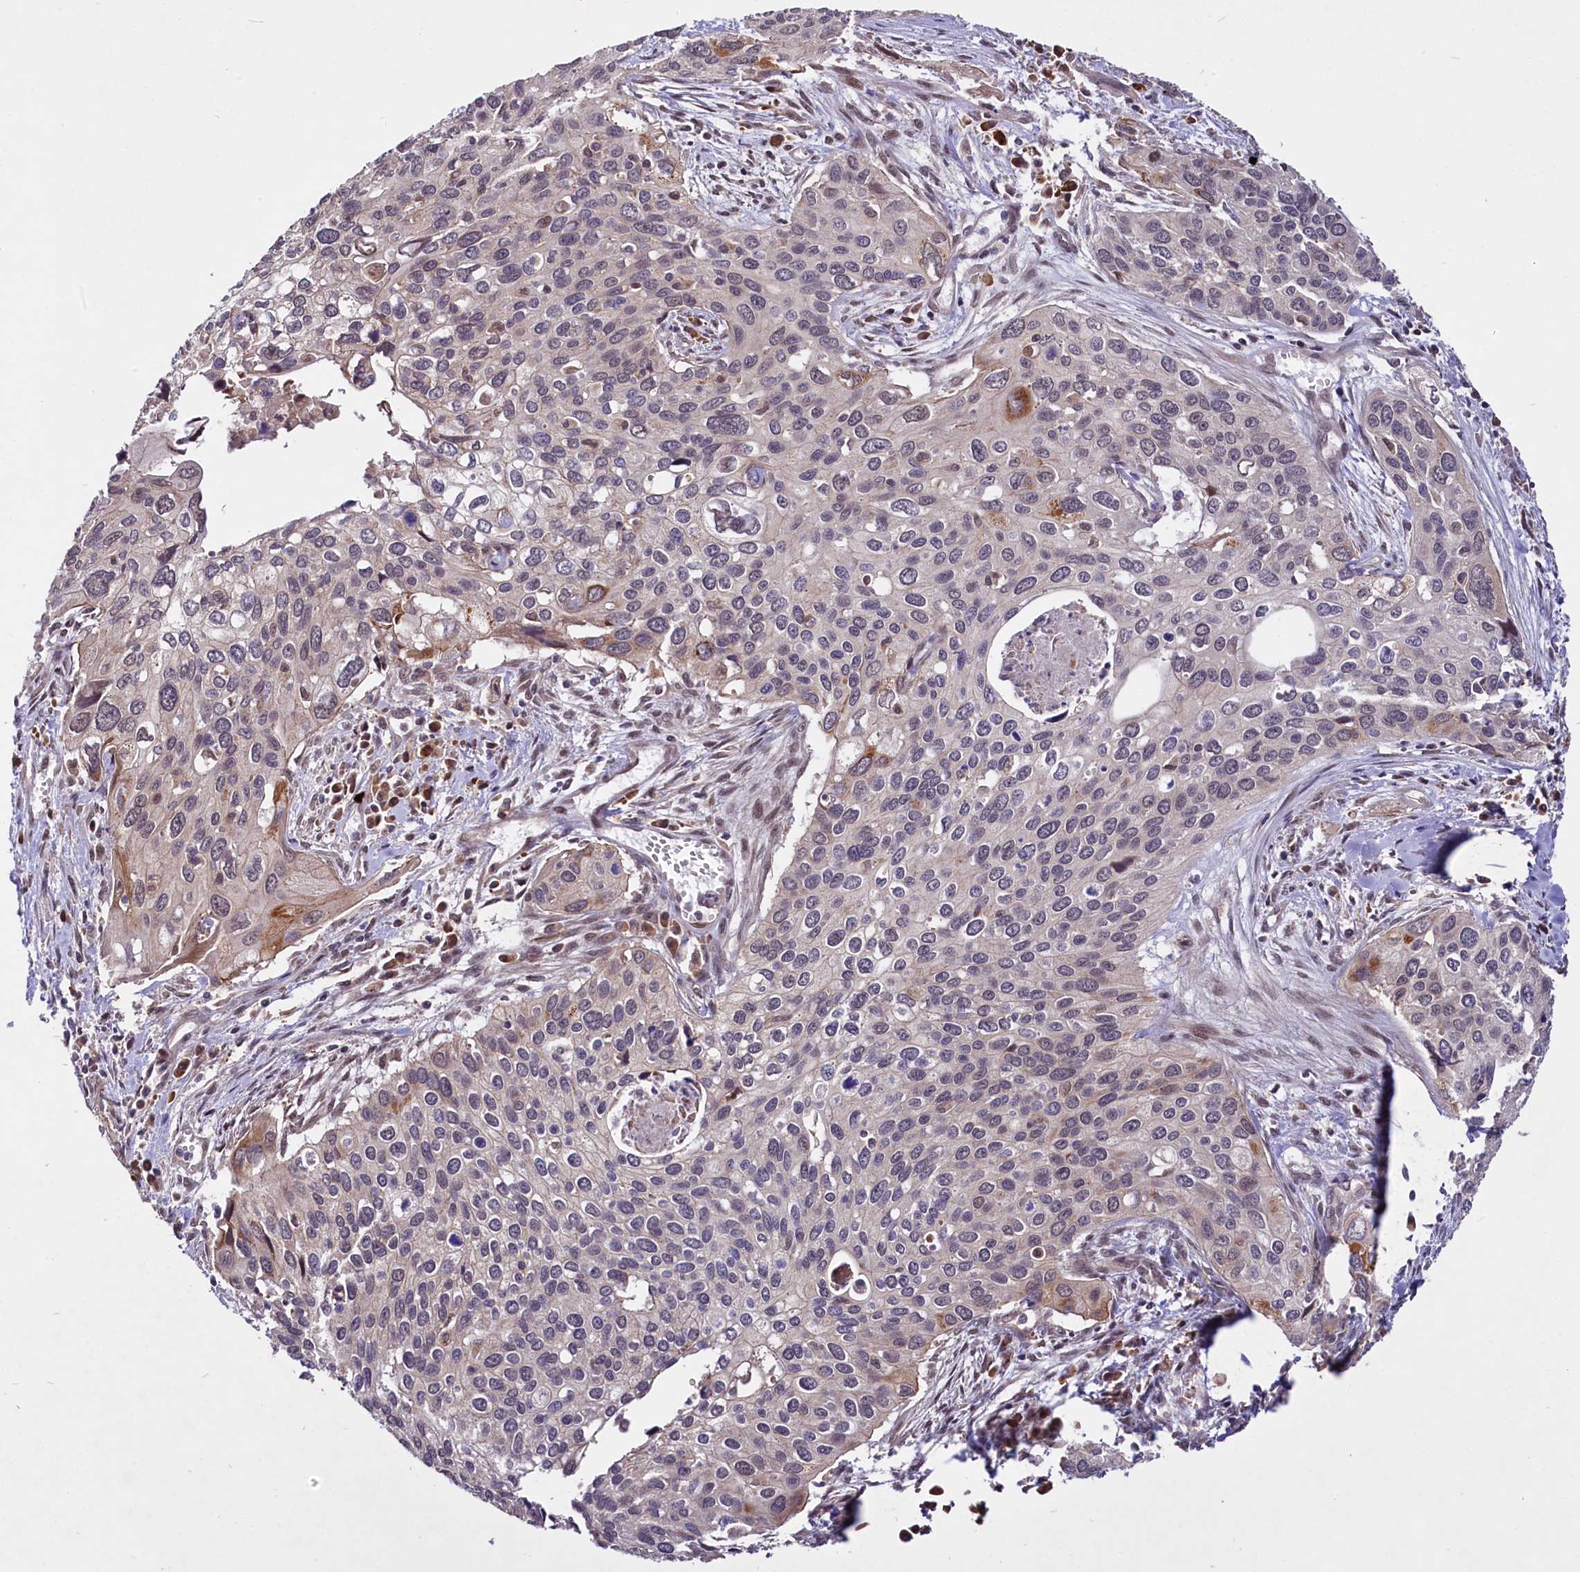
{"staining": {"intensity": "weak", "quantity": "<25%", "location": "cytoplasmic/membranous"}, "tissue": "cervical cancer", "cell_type": "Tumor cells", "image_type": "cancer", "snomed": [{"axis": "morphology", "description": "Squamous cell carcinoma, NOS"}, {"axis": "topography", "description": "Cervix"}], "caption": "Tumor cells show no significant protein staining in cervical cancer (squamous cell carcinoma).", "gene": "UBE3A", "patient": {"sex": "female", "age": 55}}